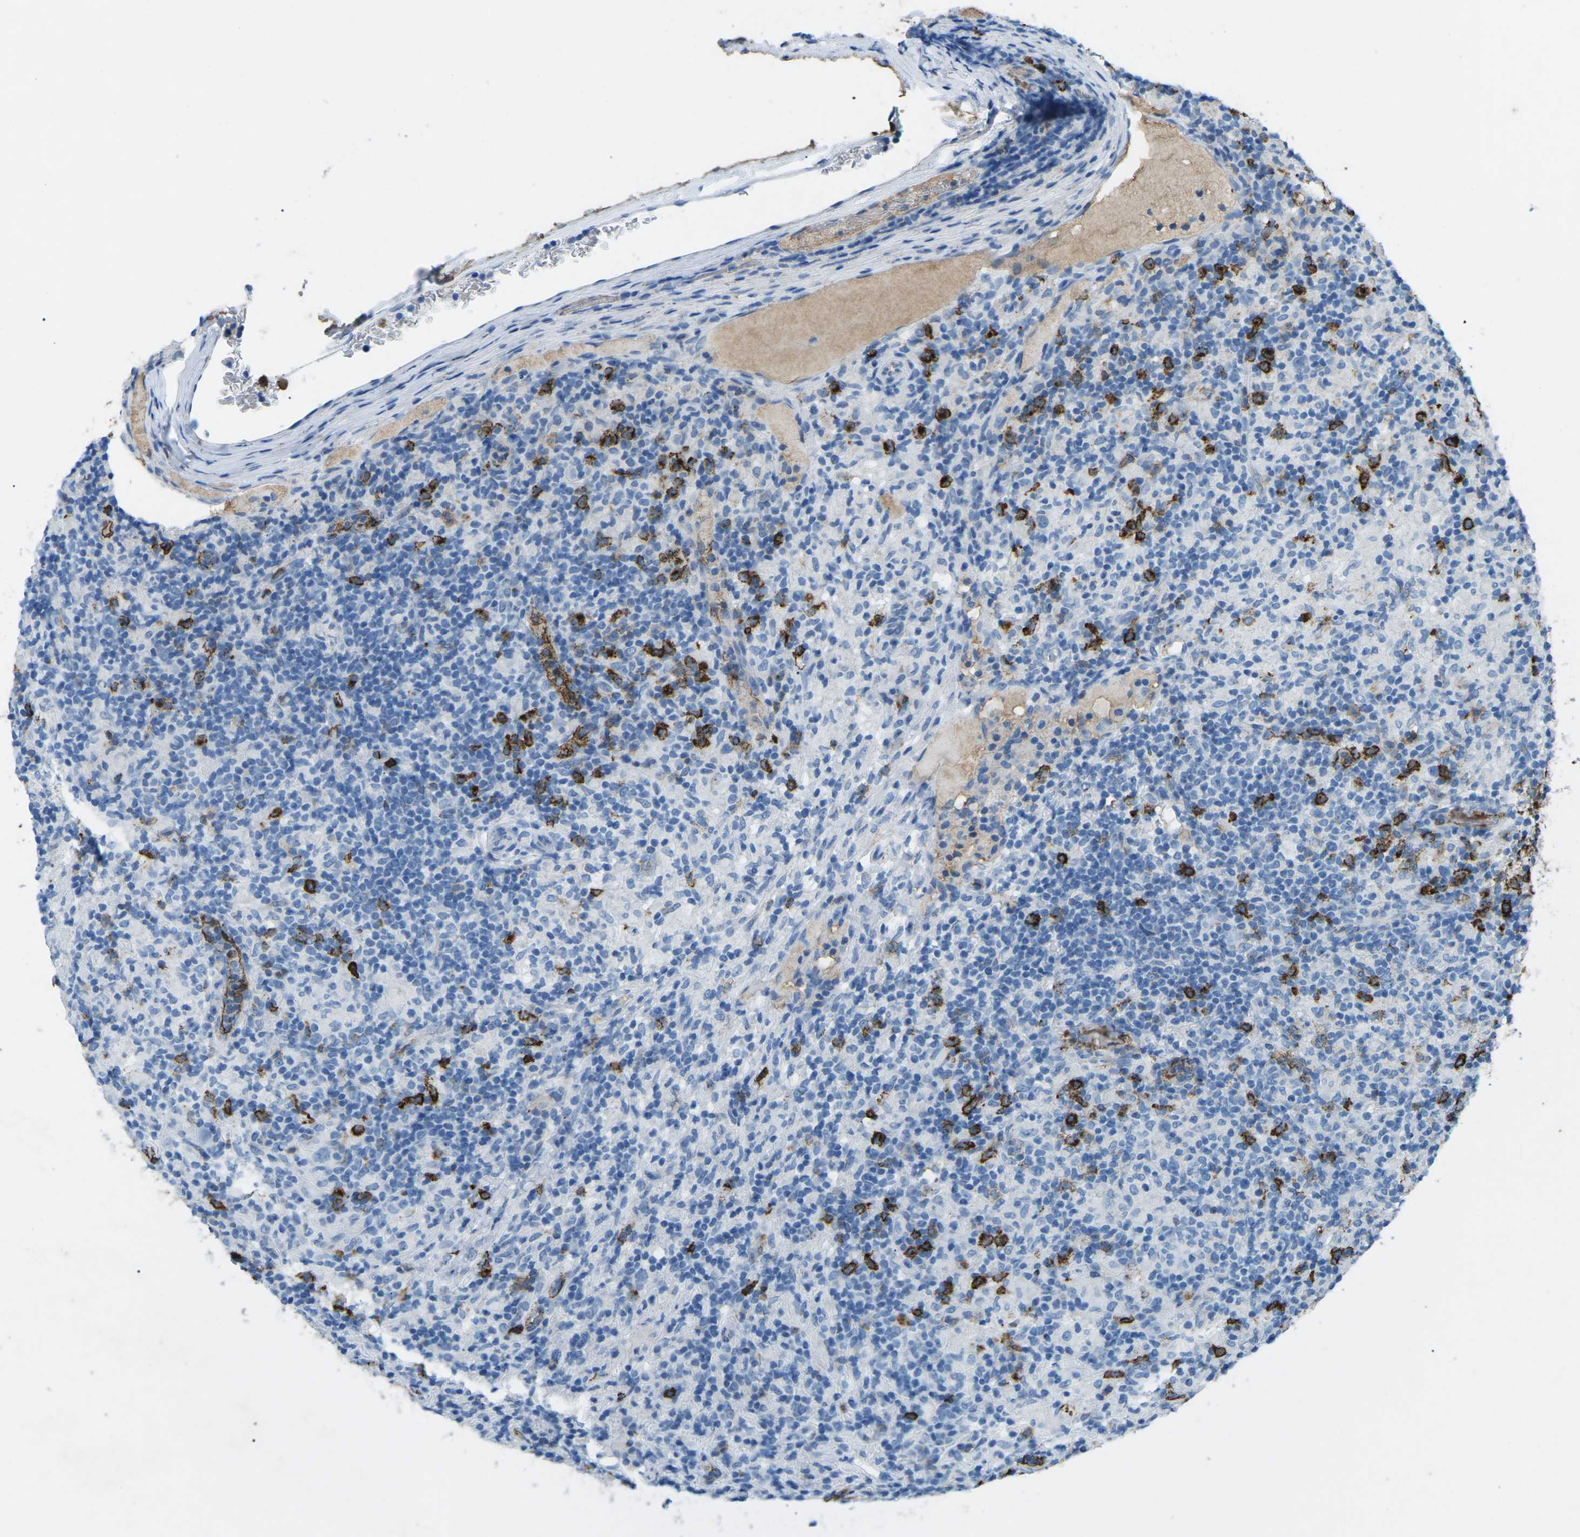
{"staining": {"intensity": "negative", "quantity": "none", "location": "none"}, "tissue": "lymphoma", "cell_type": "Tumor cells", "image_type": "cancer", "snomed": [{"axis": "morphology", "description": "Hodgkin's disease, NOS"}, {"axis": "topography", "description": "Lymph node"}], "caption": "Hodgkin's disease was stained to show a protein in brown. There is no significant staining in tumor cells. (Immunohistochemistry, brightfield microscopy, high magnification).", "gene": "CTAGE1", "patient": {"sex": "male", "age": 70}}